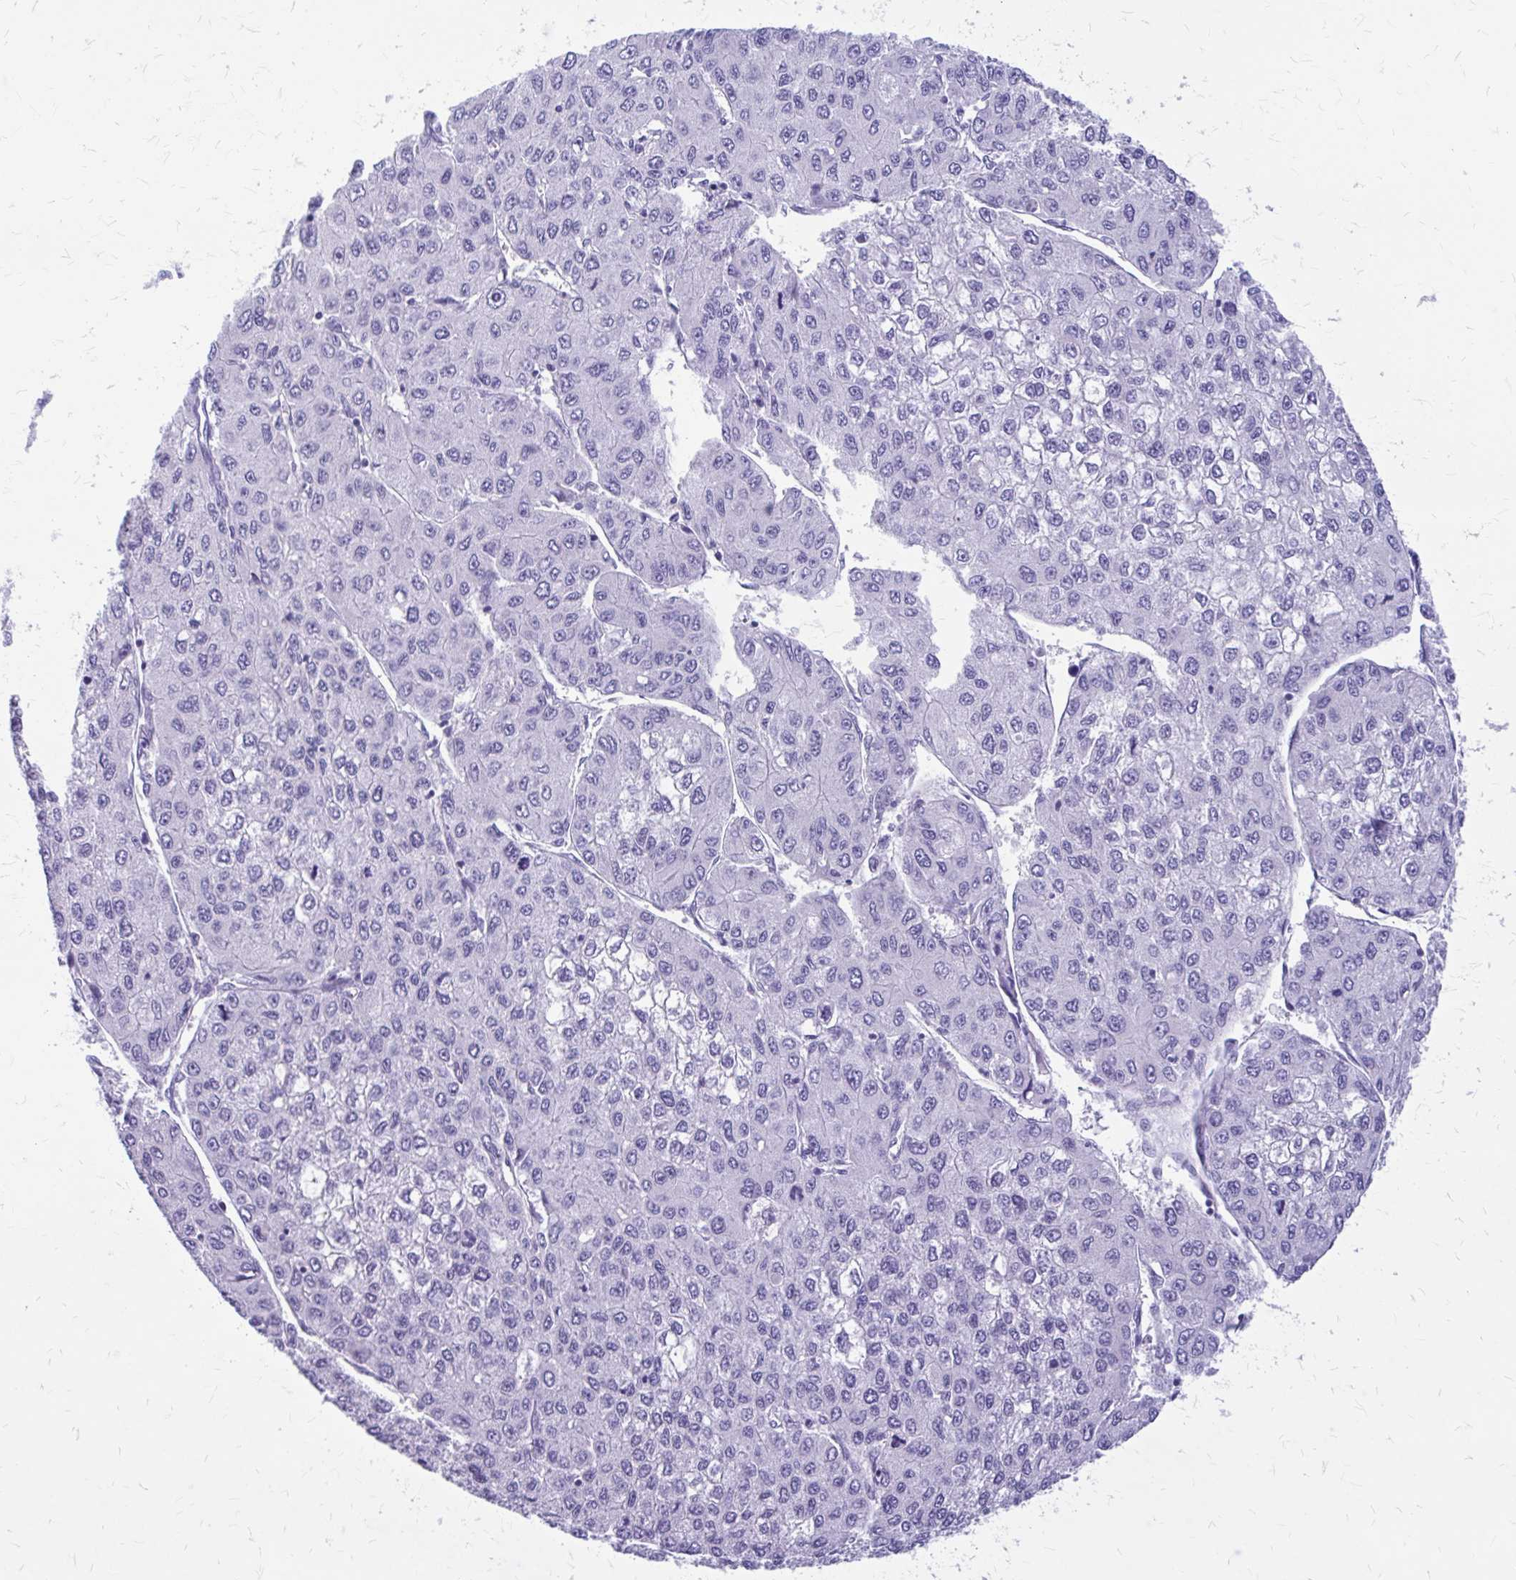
{"staining": {"intensity": "negative", "quantity": "none", "location": "none"}, "tissue": "liver cancer", "cell_type": "Tumor cells", "image_type": "cancer", "snomed": [{"axis": "morphology", "description": "Carcinoma, Hepatocellular, NOS"}, {"axis": "topography", "description": "Liver"}], "caption": "There is no significant expression in tumor cells of hepatocellular carcinoma (liver).", "gene": "KLHDC7A", "patient": {"sex": "female", "age": 66}}